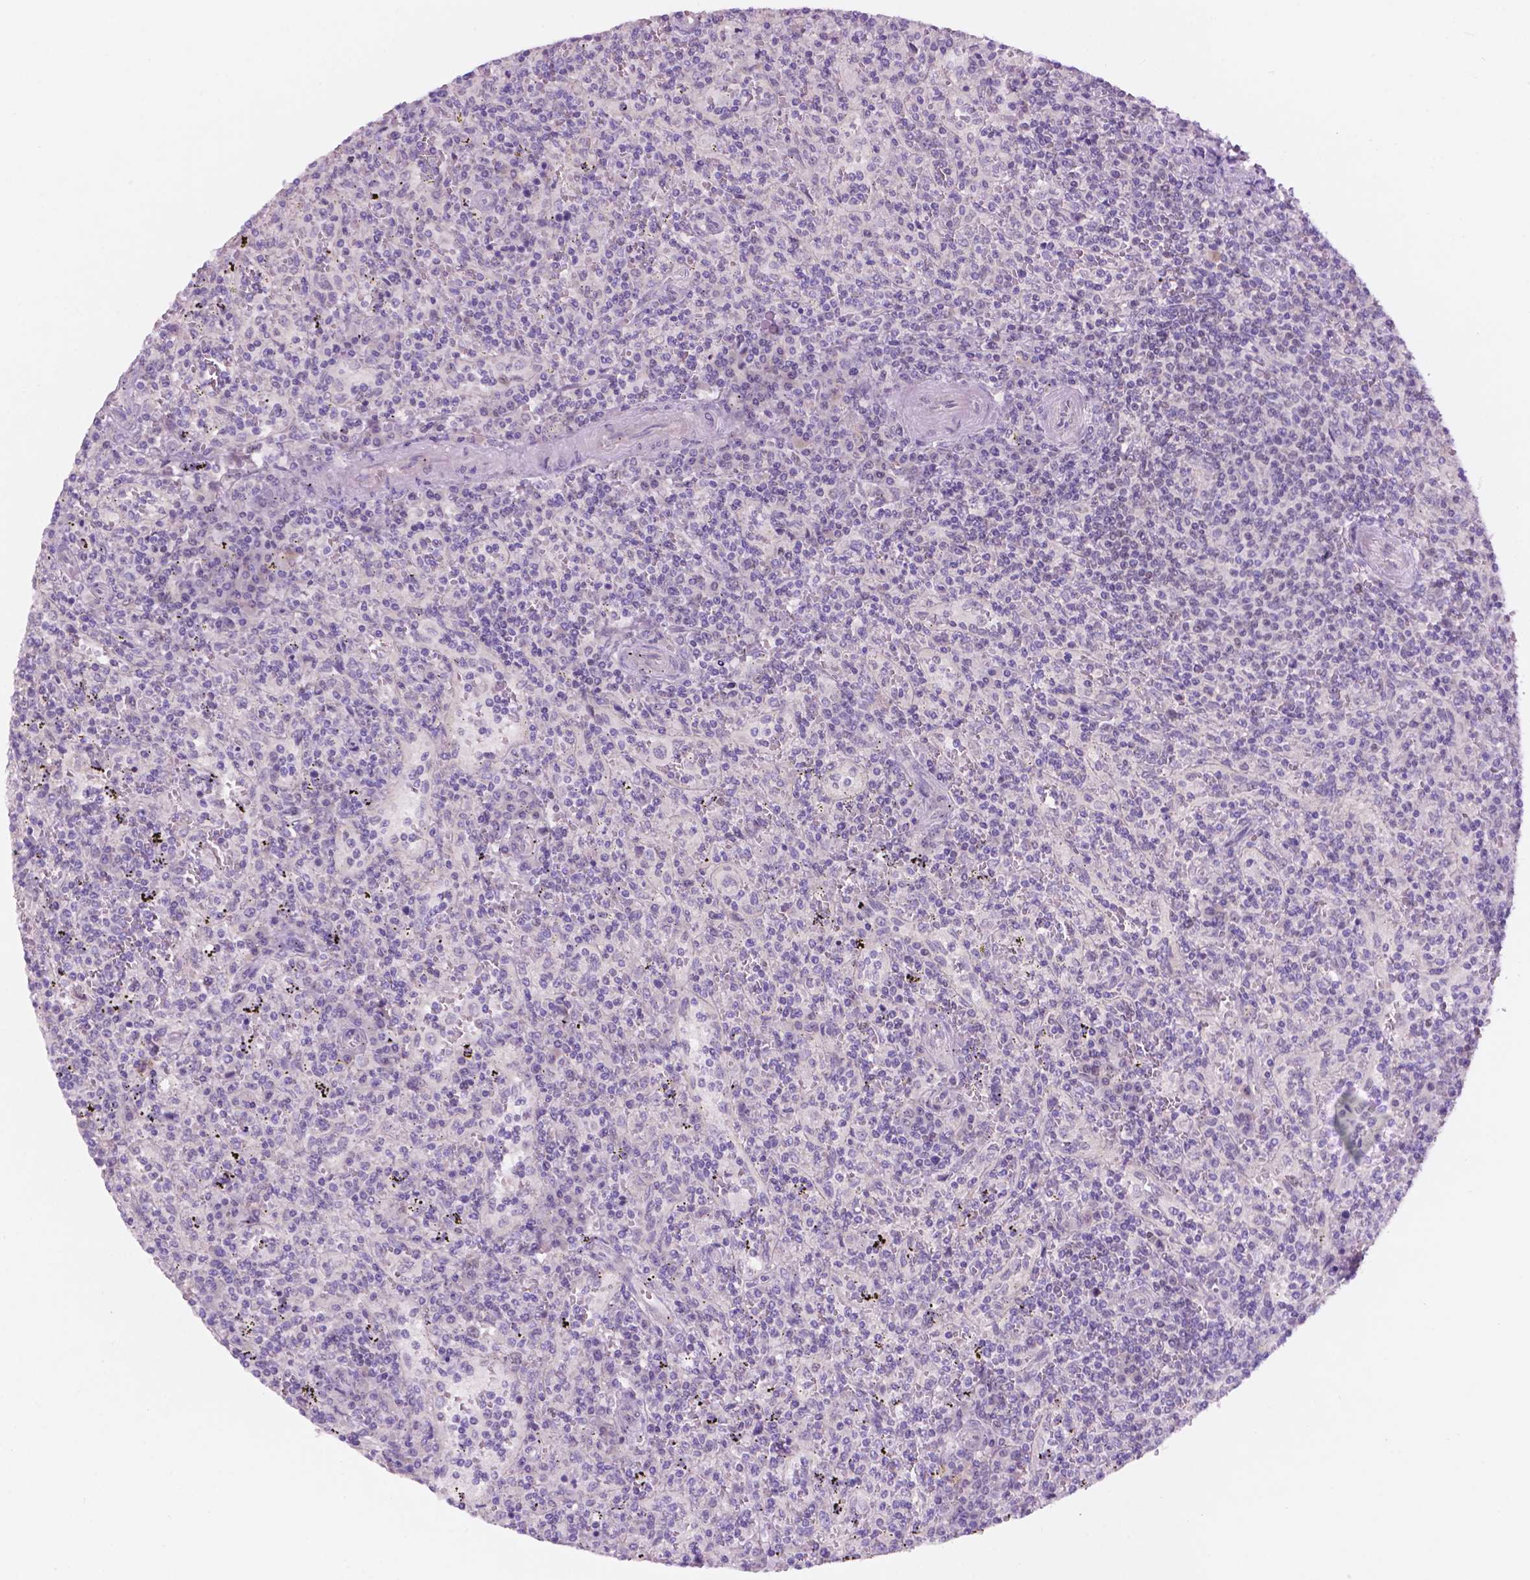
{"staining": {"intensity": "negative", "quantity": "none", "location": "none"}, "tissue": "lymphoma", "cell_type": "Tumor cells", "image_type": "cancer", "snomed": [{"axis": "morphology", "description": "Malignant lymphoma, non-Hodgkin's type, Low grade"}, {"axis": "topography", "description": "Spleen"}], "caption": "Tumor cells show no significant staining in lymphoma.", "gene": "FAM50B", "patient": {"sex": "male", "age": 62}}